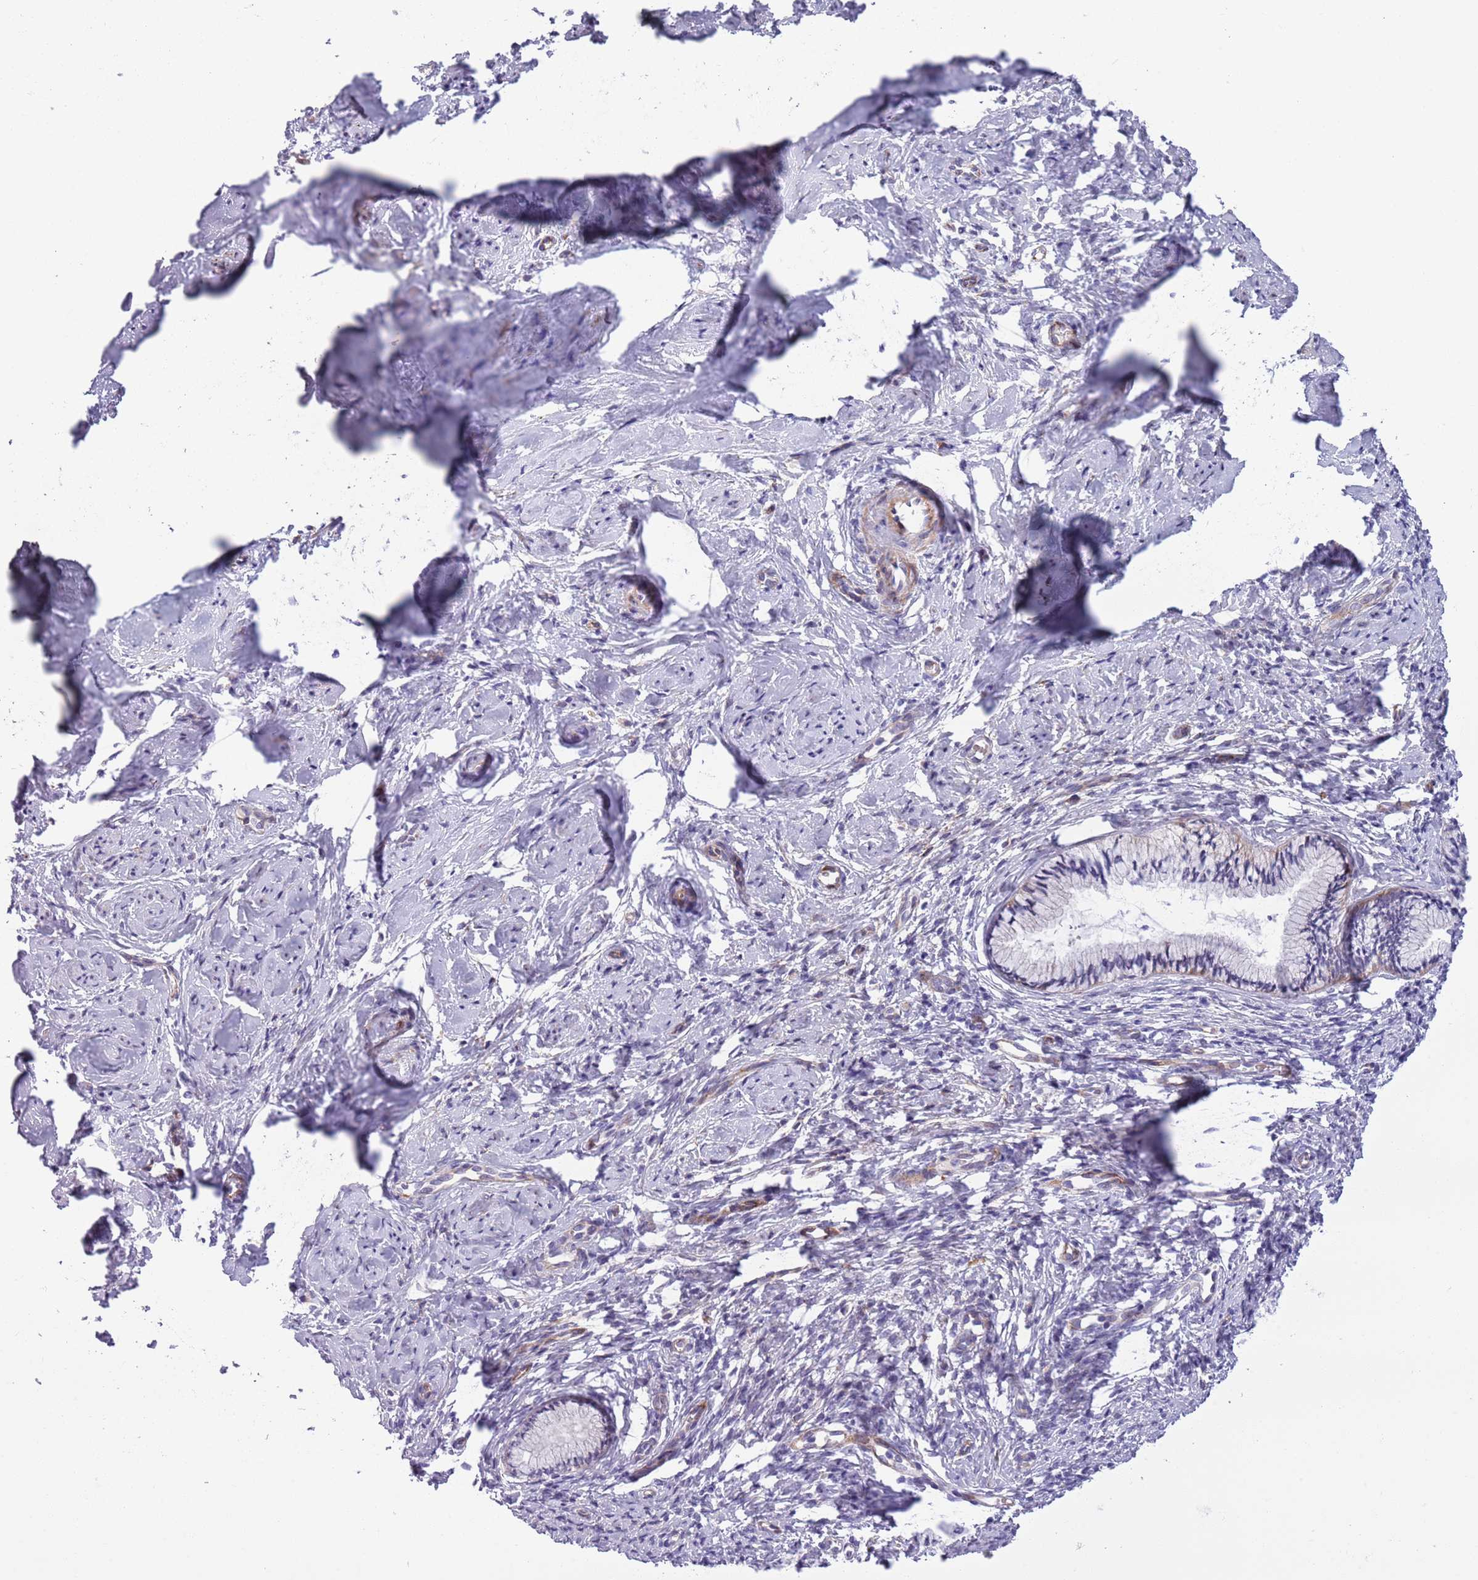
{"staining": {"intensity": "negative", "quantity": "none", "location": "none"}, "tissue": "cervix", "cell_type": "Glandular cells", "image_type": "normal", "snomed": [{"axis": "morphology", "description": "Normal tissue, NOS"}, {"axis": "topography", "description": "Cervix"}], "caption": "Immunohistochemistry (IHC) micrograph of benign human cervix stained for a protein (brown), which reveals no positivity in glandular cells. (IHC, brightfield microscopy, high magnification).", "gene": "MRPL32", "patient": {"sex": "female", "age": 57}}